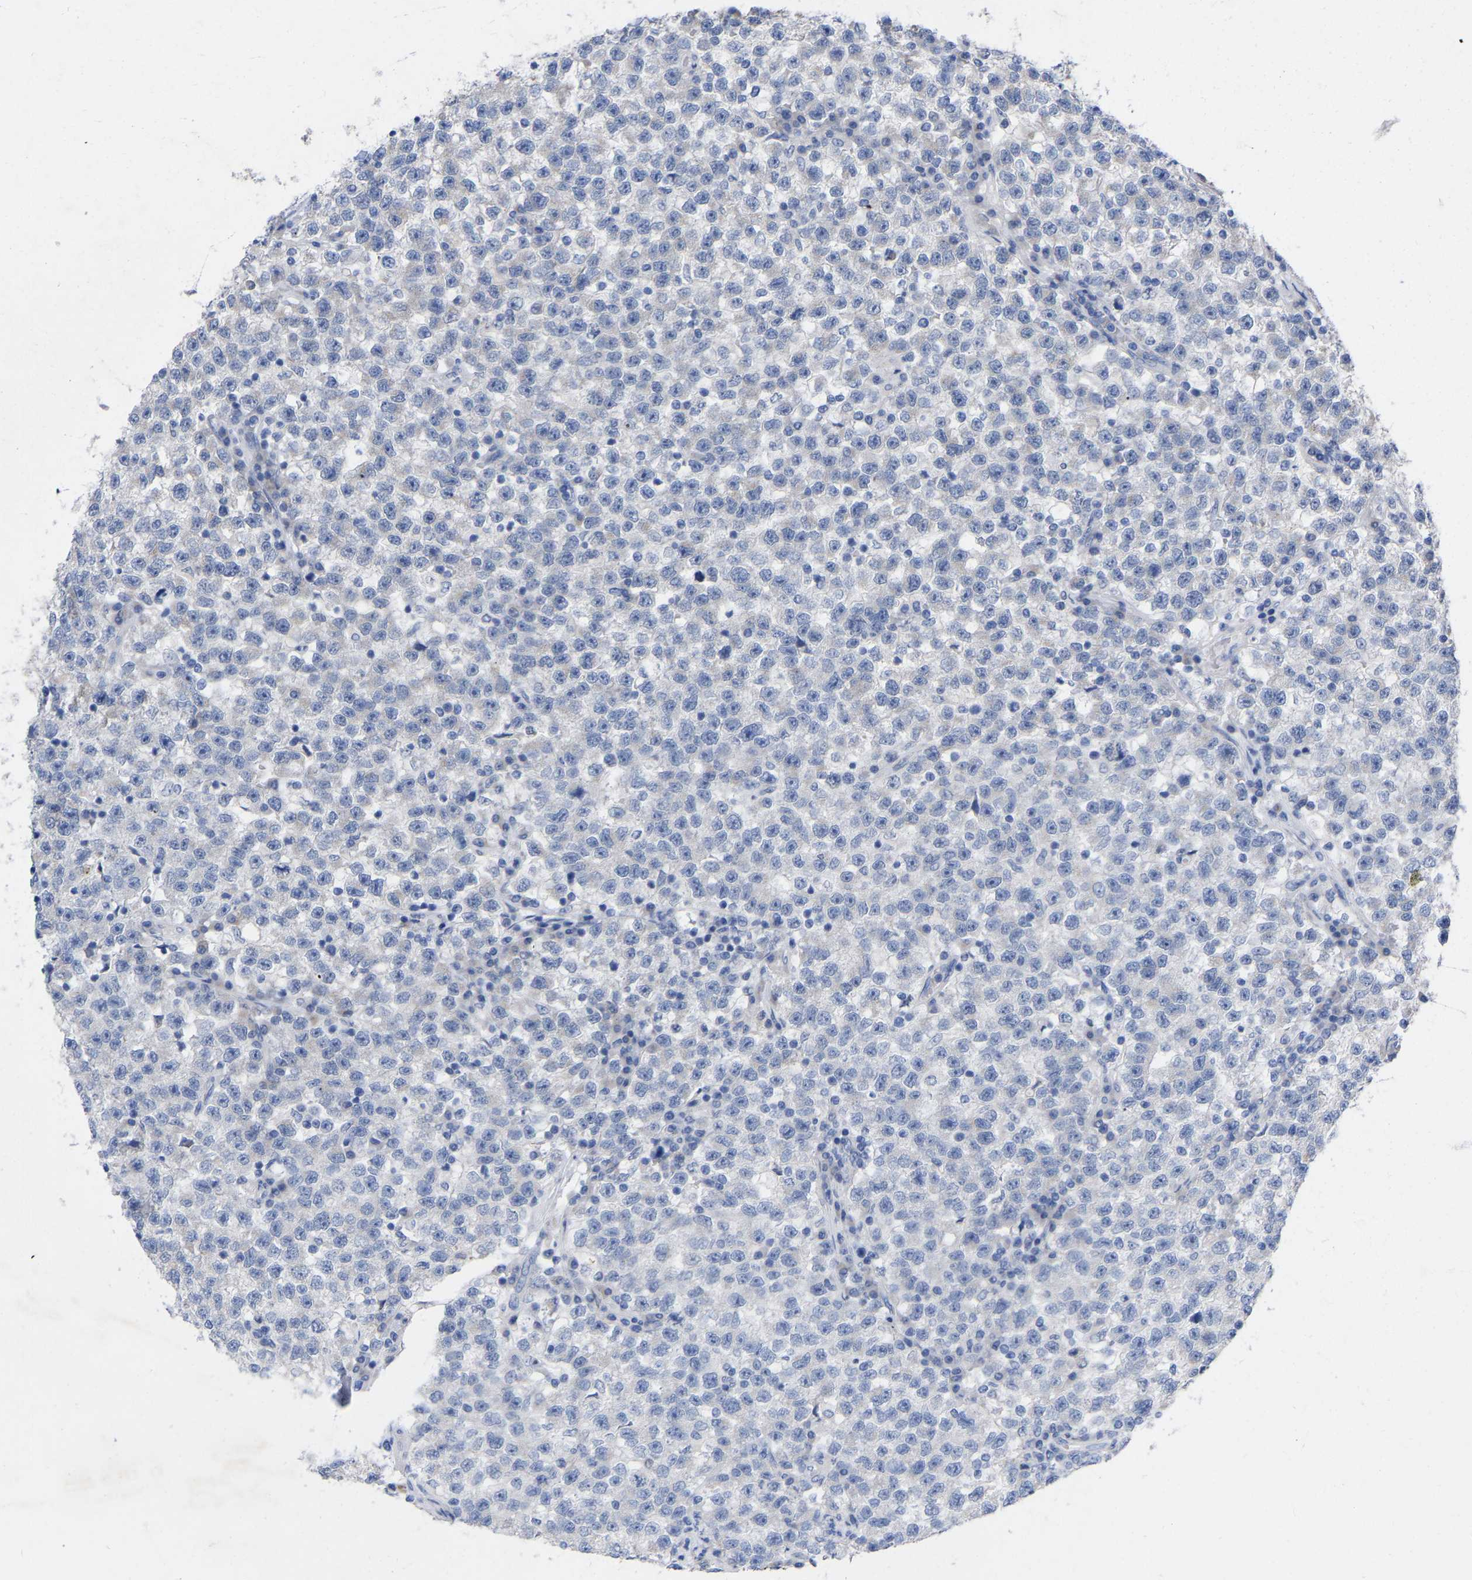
{"staining": {"intensity": "negative", "quantity": "none", "location": "none"}, "tissue": "testis cancer", "cell_type": "Tumor cells", "image_type": "cancer", "snomed": [{"axis": "morphology", "description": "Seminoma, NOS"}, {"axis": "topography", "description": "Testis"}], "caption": "Immunohistochemistry image of neoplastic tissue: human testis seminoma stained with DAB displays no significant protein staining in tumor cells.", "gene": "STRIP2", "patient": {"sex": "male", "age": 22}}